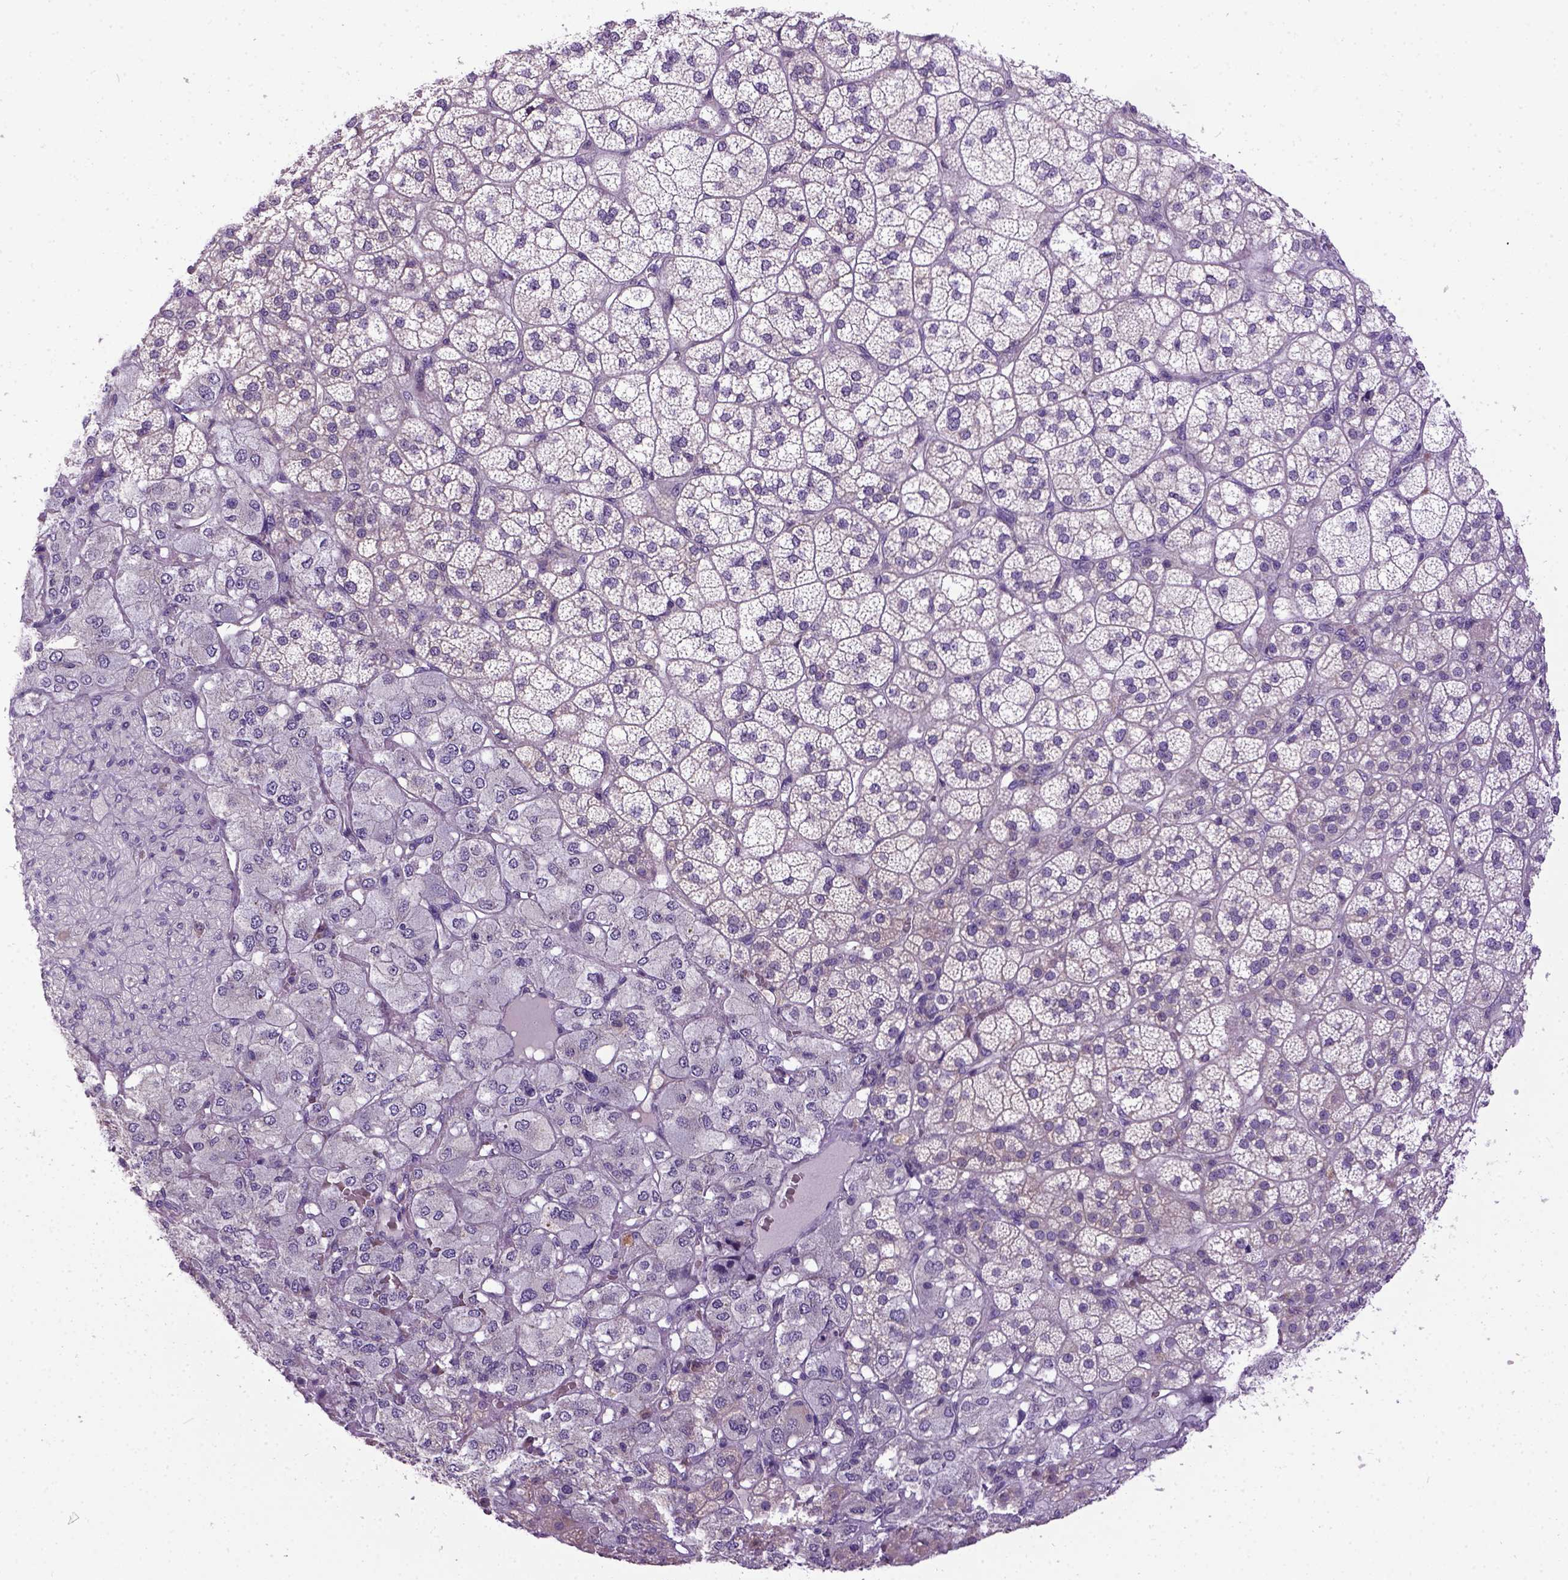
{"staining": {"intensity": "moderate", "quantity": "<25%", "location": "nuclear"}, "tissue": "adrenal gland", "cell_type": "Glandular cells", "image_type": "normal", "snomed": [{"axis": "morphology", "description": "Normal tissue, NOS"}, {"axis": "topography", "description": "Adrenal gland"}], "caption": "Immunohistochemical staining of benign adrenal gland exhibits moderate nuclear protein staining in about <25% of glandular cells.", "gene": "NEK5", "patient": {"sex": "female", "age": 60}}